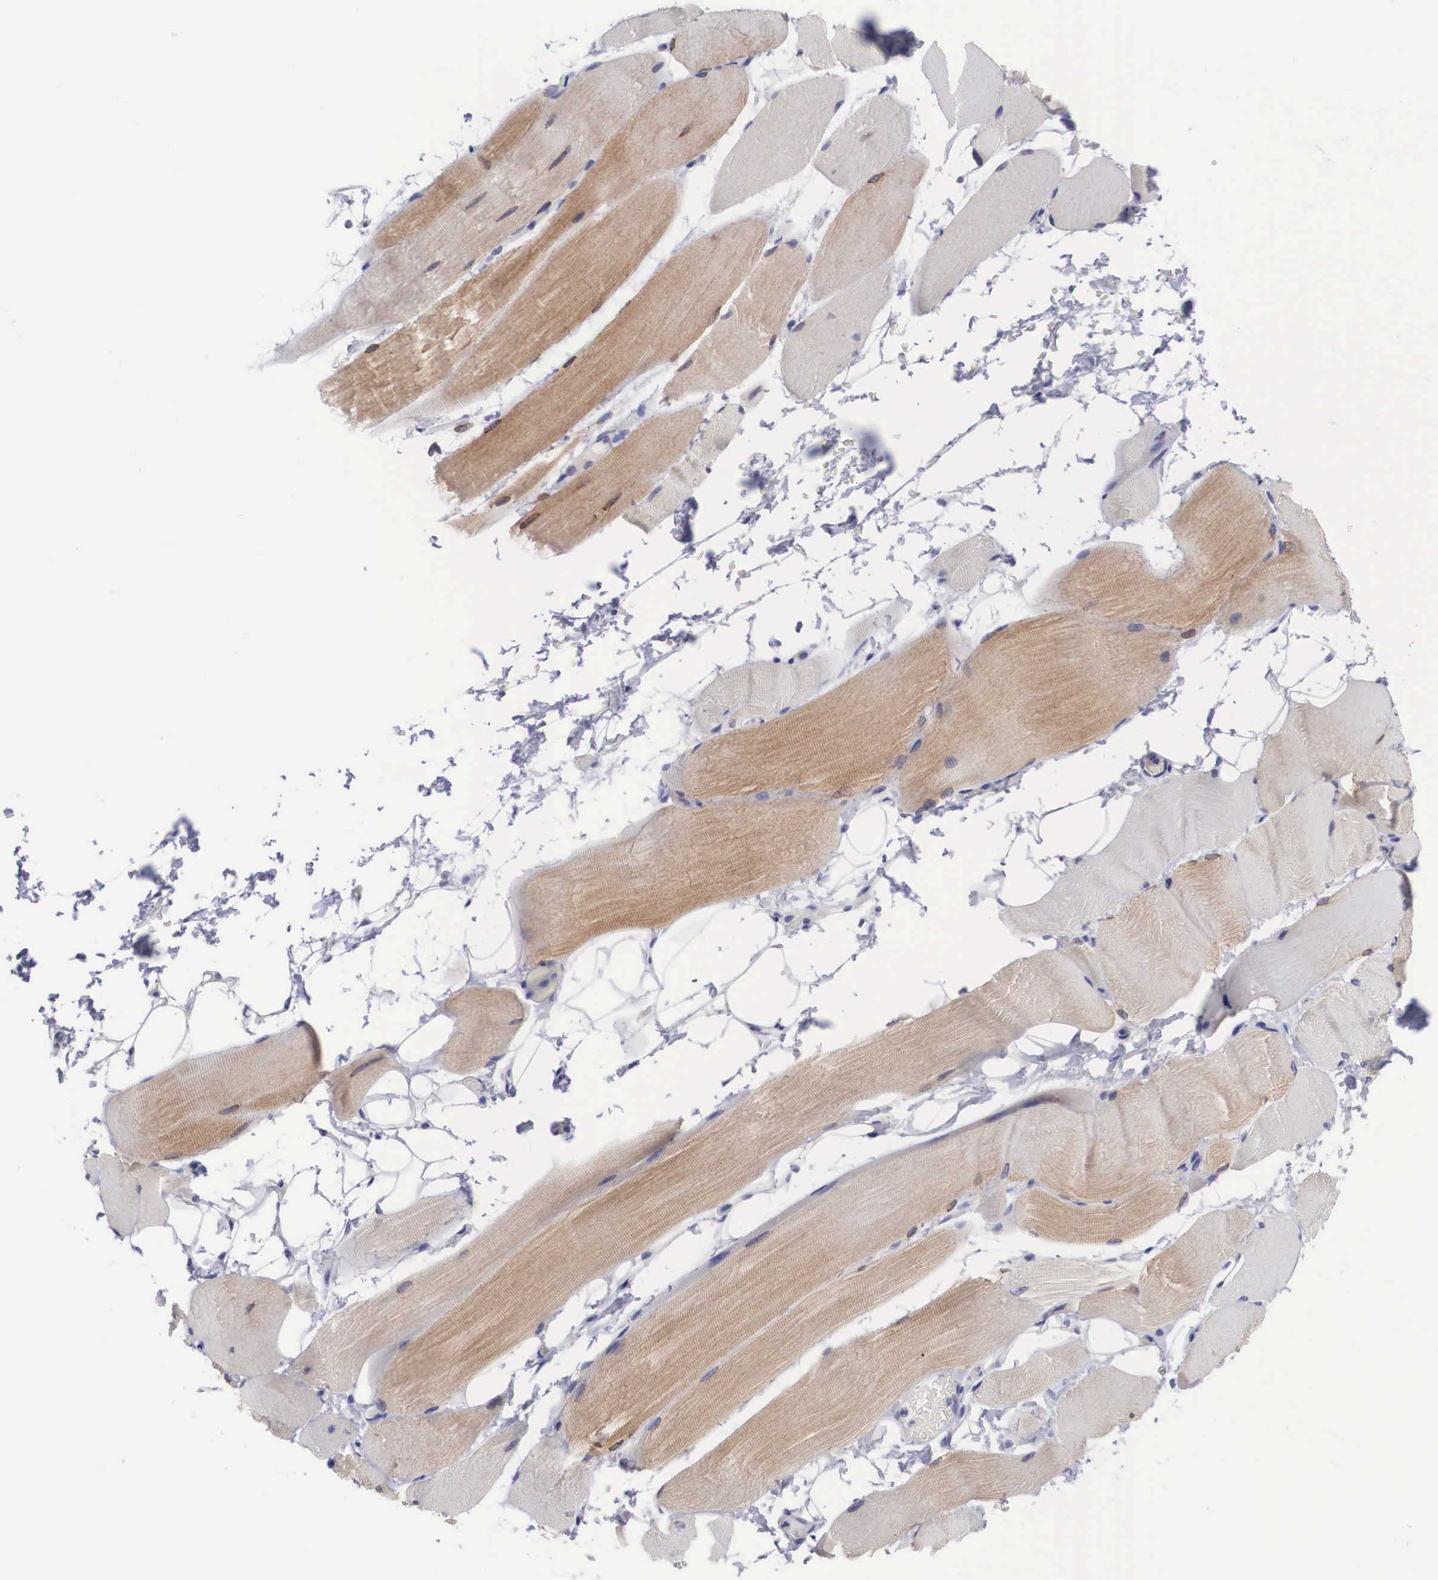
{"staining": {"intensity": "moderate", "quantity": "25%-75%", "location": "cytoplasmic/membranous"}, "tissue": "skeletal muscle", "cell_type": "Myocytes", "image_type": "normal", "snomed": [{"axis": "morphology", "description": "Normal tissue, NOS"}, {"axis": "topography", "description": "Skeletal muscle"}, {"axis": "topography", "description": "Parathyroid gland"}], "caption": "High-magnification brightfield microscopy of unremarkable skeletal muscle stained with DAB (3,3'-diaminobenzidine) (brown) and counterstained with hematoxylin (blue). myocytes exhibit moderate cytoplasmic/membranous positivity is appreciated in about25%-75% of cells.", "gene": "SOX11", "patient": {"sex": "female", "age": 37}}